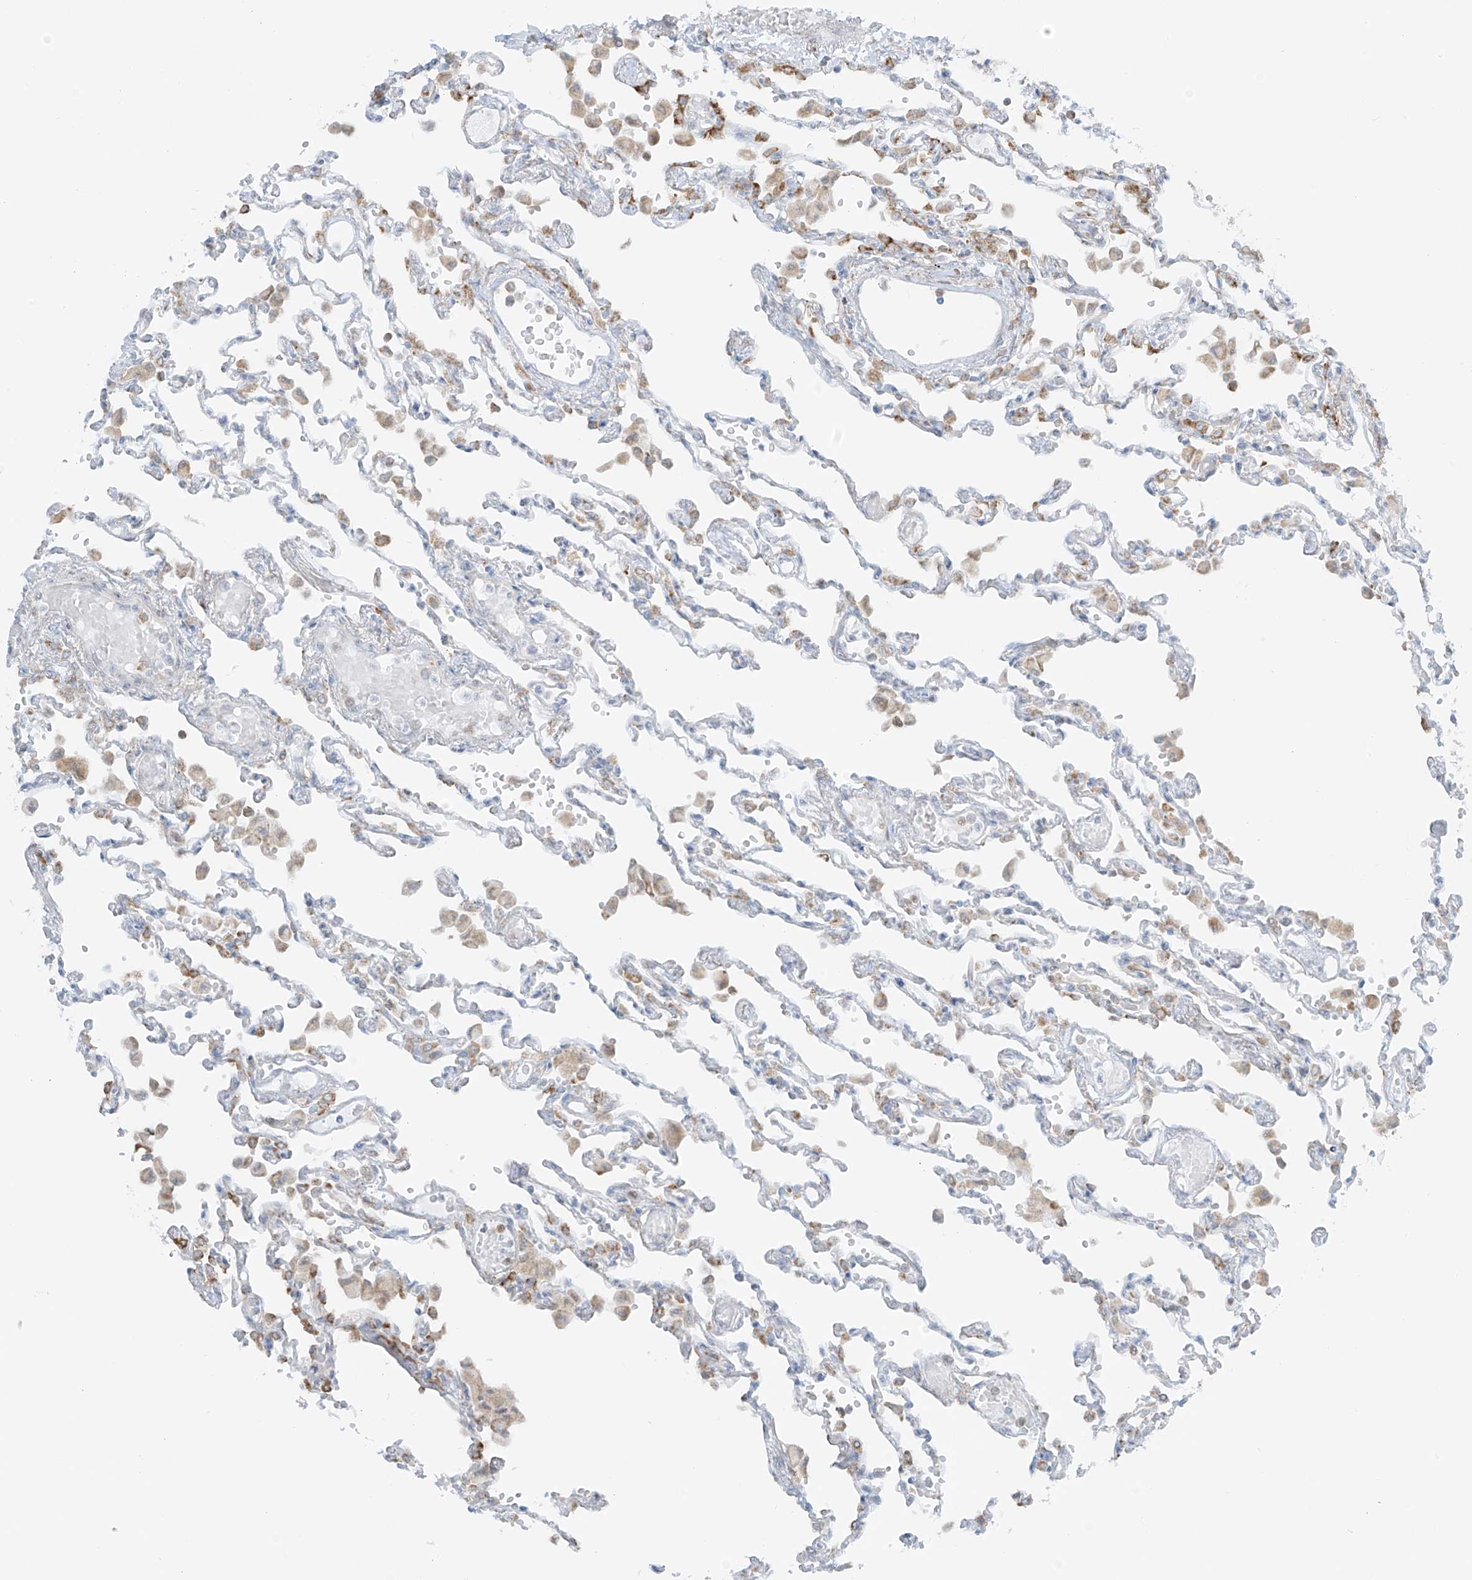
{"staining": {"intensity": "weak", "quantity": "25%-75%", "location": "cytoplasmic/membranous"}, "tissue": "lung", "cell_type": "Alveolar cells", "image_type": "normal", "snomed": [{"axis": "morphology", "description": "Normal tissue, NOS"}, {"axis": "topography", "description": "Bronchus"}, {"axis": "topography", "description": "Lung"}], "caption": "Brown immunohistochemical staining in benign human lung shows weak cytoplasmic/membranous staining in approximately 25%-75% of alveolar cells.", "gene": "LRRC59", "patient": {"sex": "female", "age": 49}}